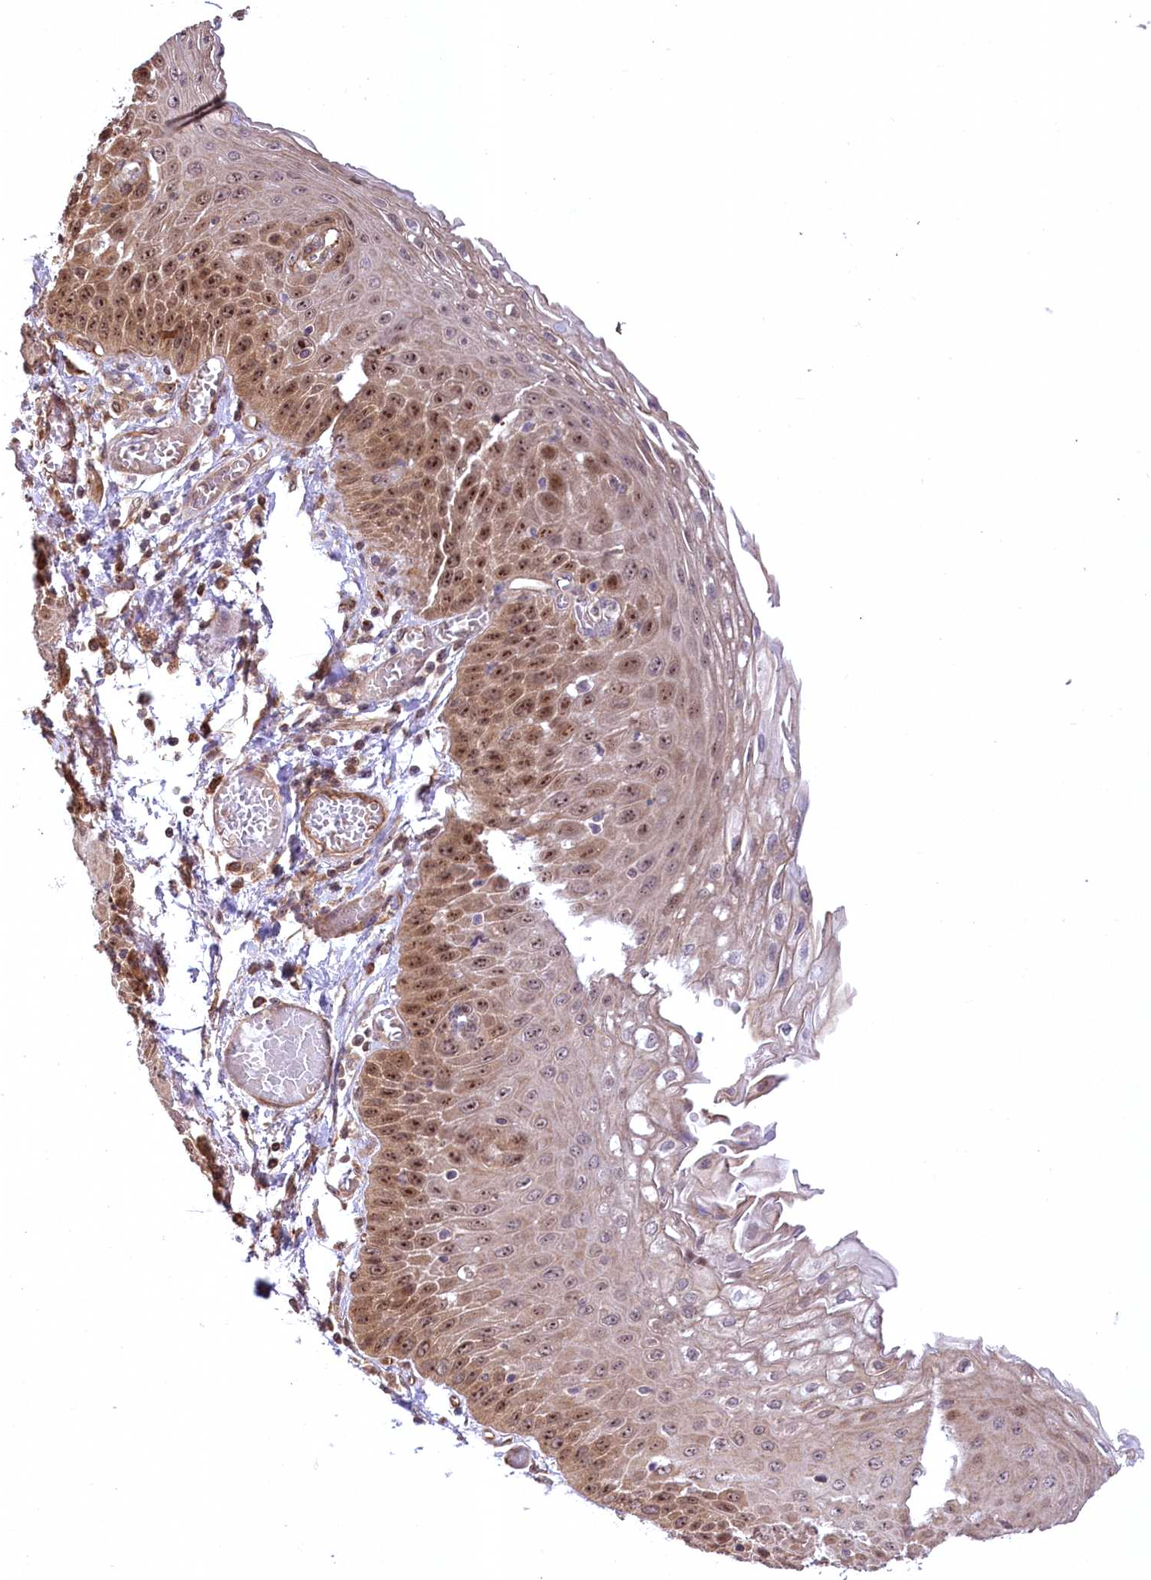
{"staining": {"intensity": "moderate", "quantity": ">75%", "location": "nuclear"}, "tissue": "esophagus", "cell_type": "Squamous epithelial cells", "image_type": "normal", "snomed": [{"axis": "morphology", "description": "Normal tissue, NOS"}, {"axis": "topography", "description": "Esophagus"}], "caption": "Benign esophagus shows moderate nuclear expression in about >75% of squamous epithelial cells Using DAB (brown) and hematoxylin (blue) stains, captured at high magnification using brightfield microscopy..", "gene": "SERGEF", "patient": {"sex": "male", "age": 81}}